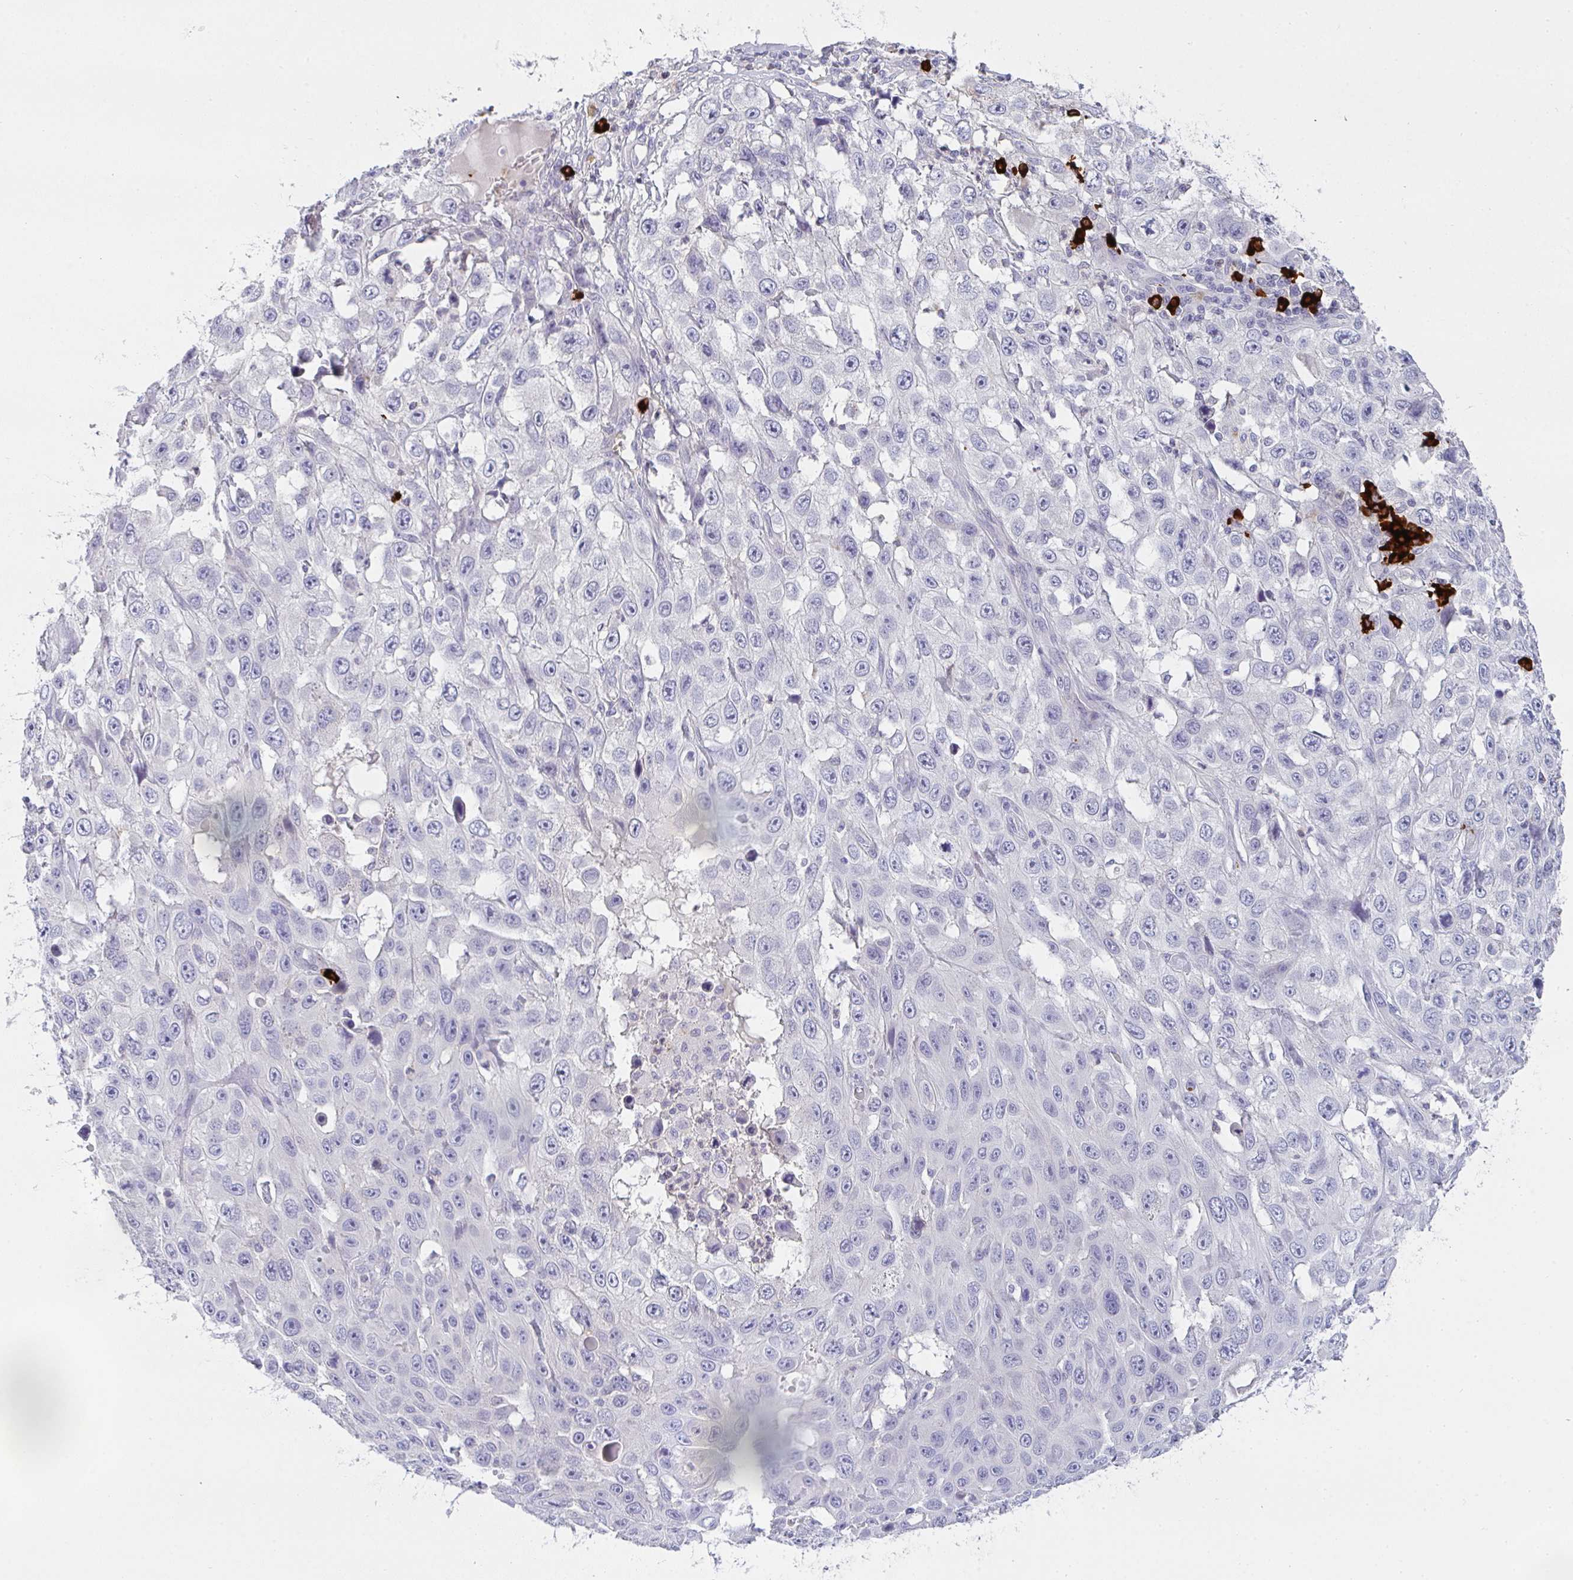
{"staining": {"intensity": "negative", "quantity": "none", "location": "none"}, "tissue": "skin cancer", "cell_type": "Tumor cells", "image_type": "cancer", "snomed": [{"axis": "morphology", "description": "Squamous cell carcinoma, NOS"}, {"axis": "topography", "description": "Skin"}], "caption": "The histopathology image exhibits no significant expression in tumor cells of squamous cell carcinoma (skin).", "gene": "CACNA1S", "patient": {"sex": "male", "age": 82}}